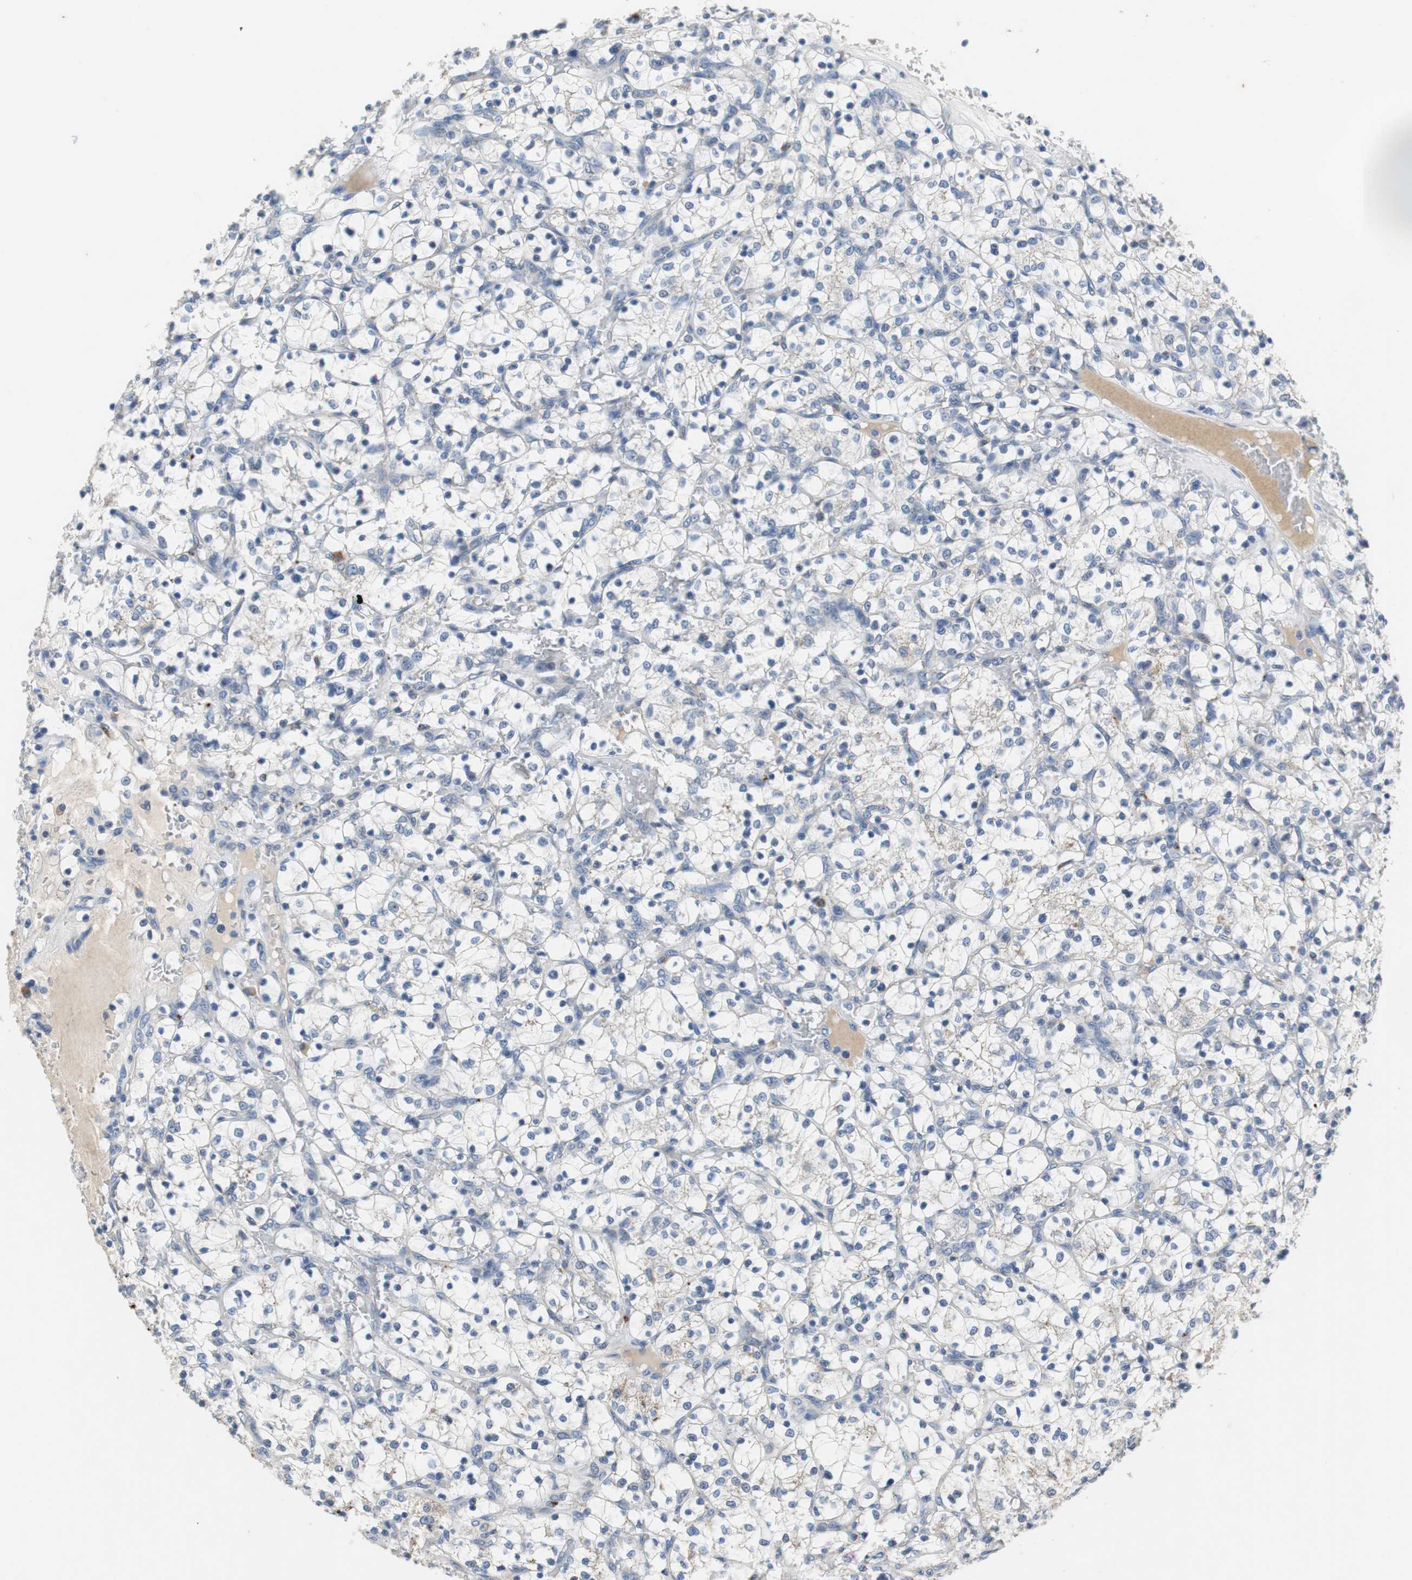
{"staining": {"intensity": "negative", "quantity": "none", "location": "none"}, "tissue": "renal cancer", "cell_type": "Tumor cells", "image_type": "cancer", "snomed": [{"axis": "morphology", "description": "Adenocarcinoma, NOS"}, {"axis": "topography", "description": "Kidney"}], "caption": "DAB (3,3'-diaminobenzidine) immunohistochemical staining of human renal cancer (adenocarcinoma) displays no significant expression in tumor cells.", "gene": "NLGN1", "patient": {"sex": "female", "age": 69}}